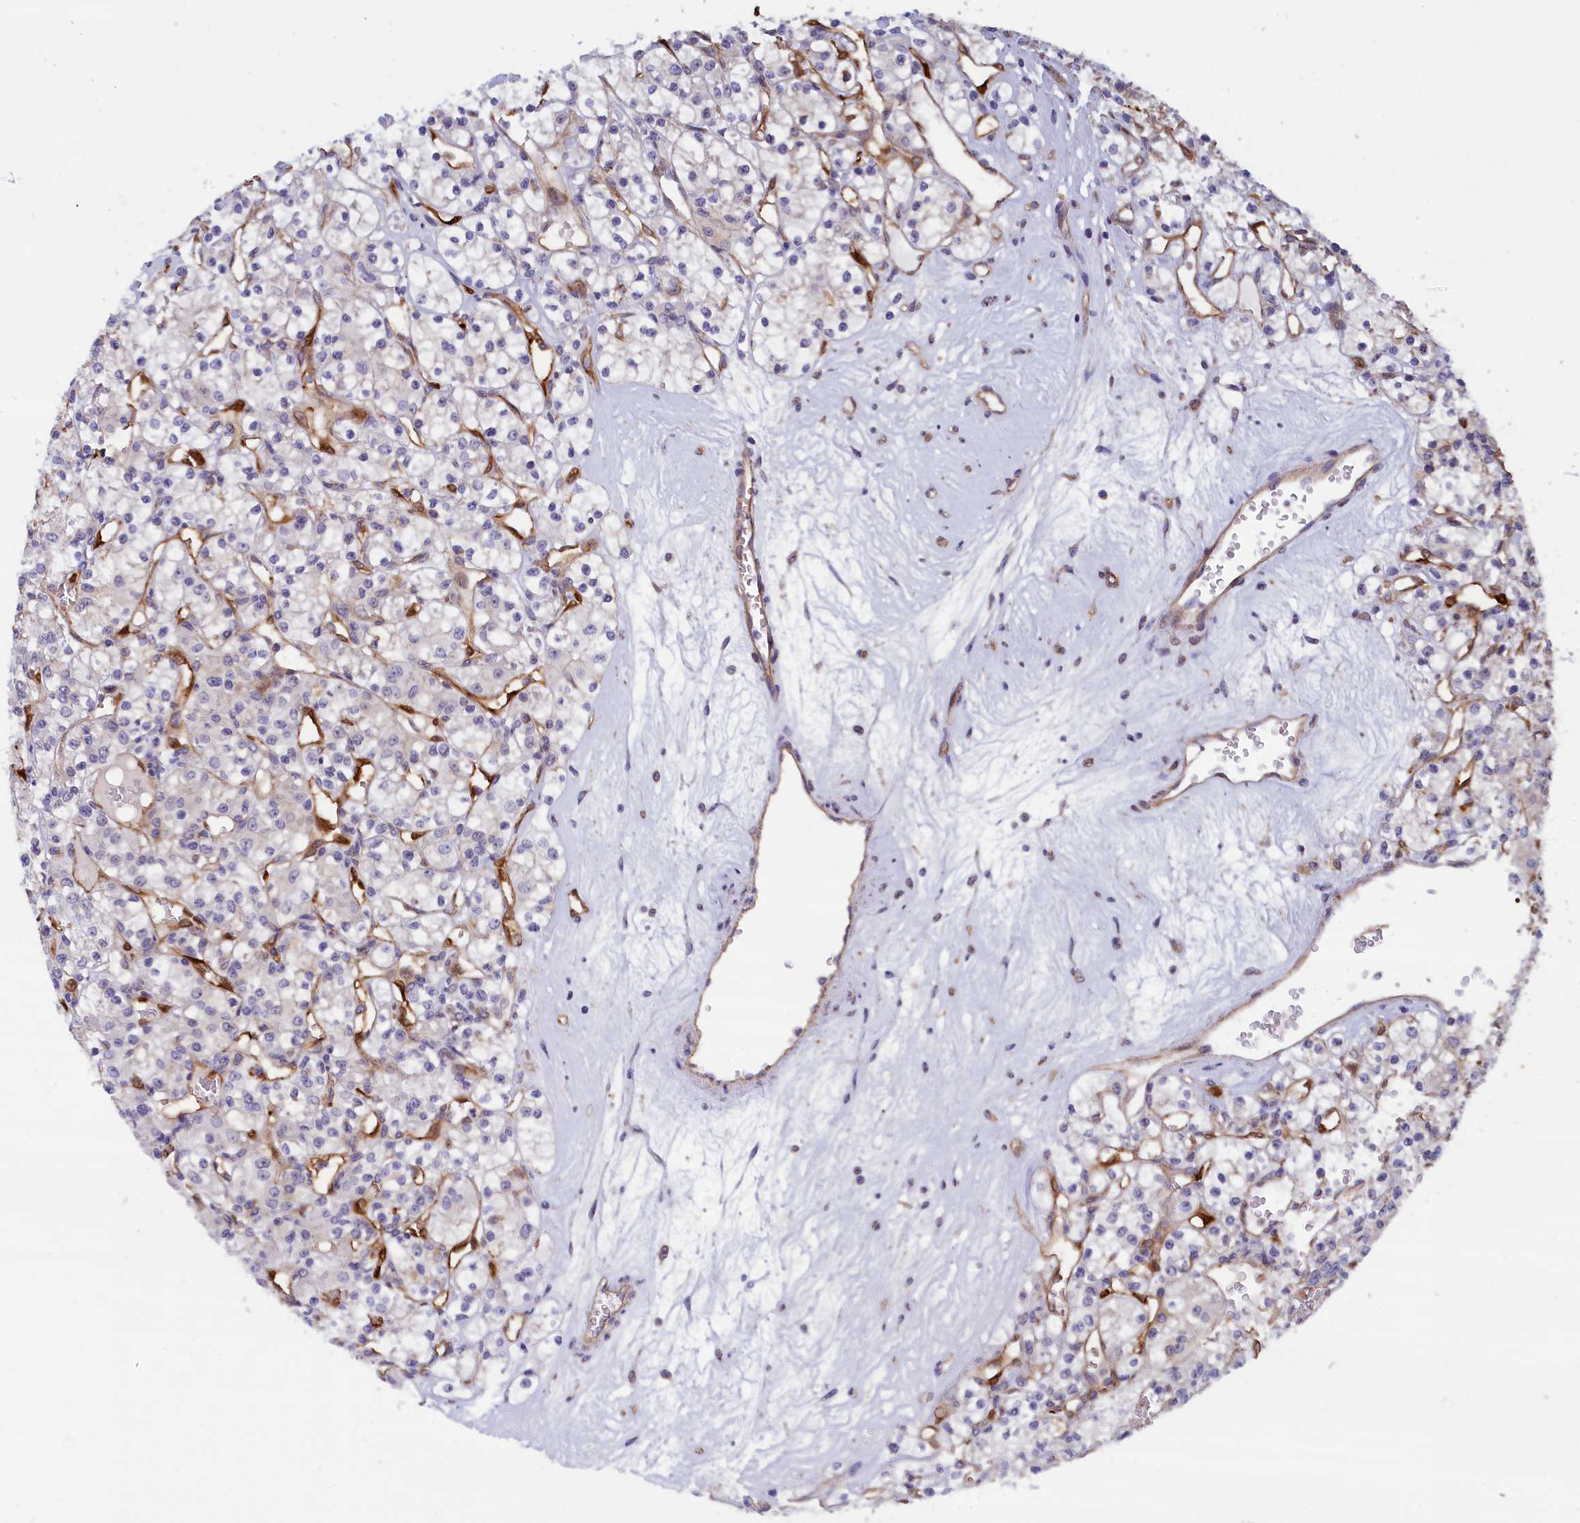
{"staining": {"intensity": "strong", "quantity": "<25%", "location": "cytoplasmic/membranous"}, "tissue": "renal cancer", "cell_type": "Tumor cells", "image_type": "cancer", "snomed": [{"axis": "morphology", "description": "Adenocarcinoma, NOS"}, {"axis": "topography", "description": "Kidney"}], "caption": "This is a histology image of immunohistochemistry (IHC) staining of renal cancer (adenocarcinoma), which shows strong positivity in the cytoplasmic/membranous of tumor cells.", "gene": "ABCC12", "patient": {"sex": "female", "age": 59}}